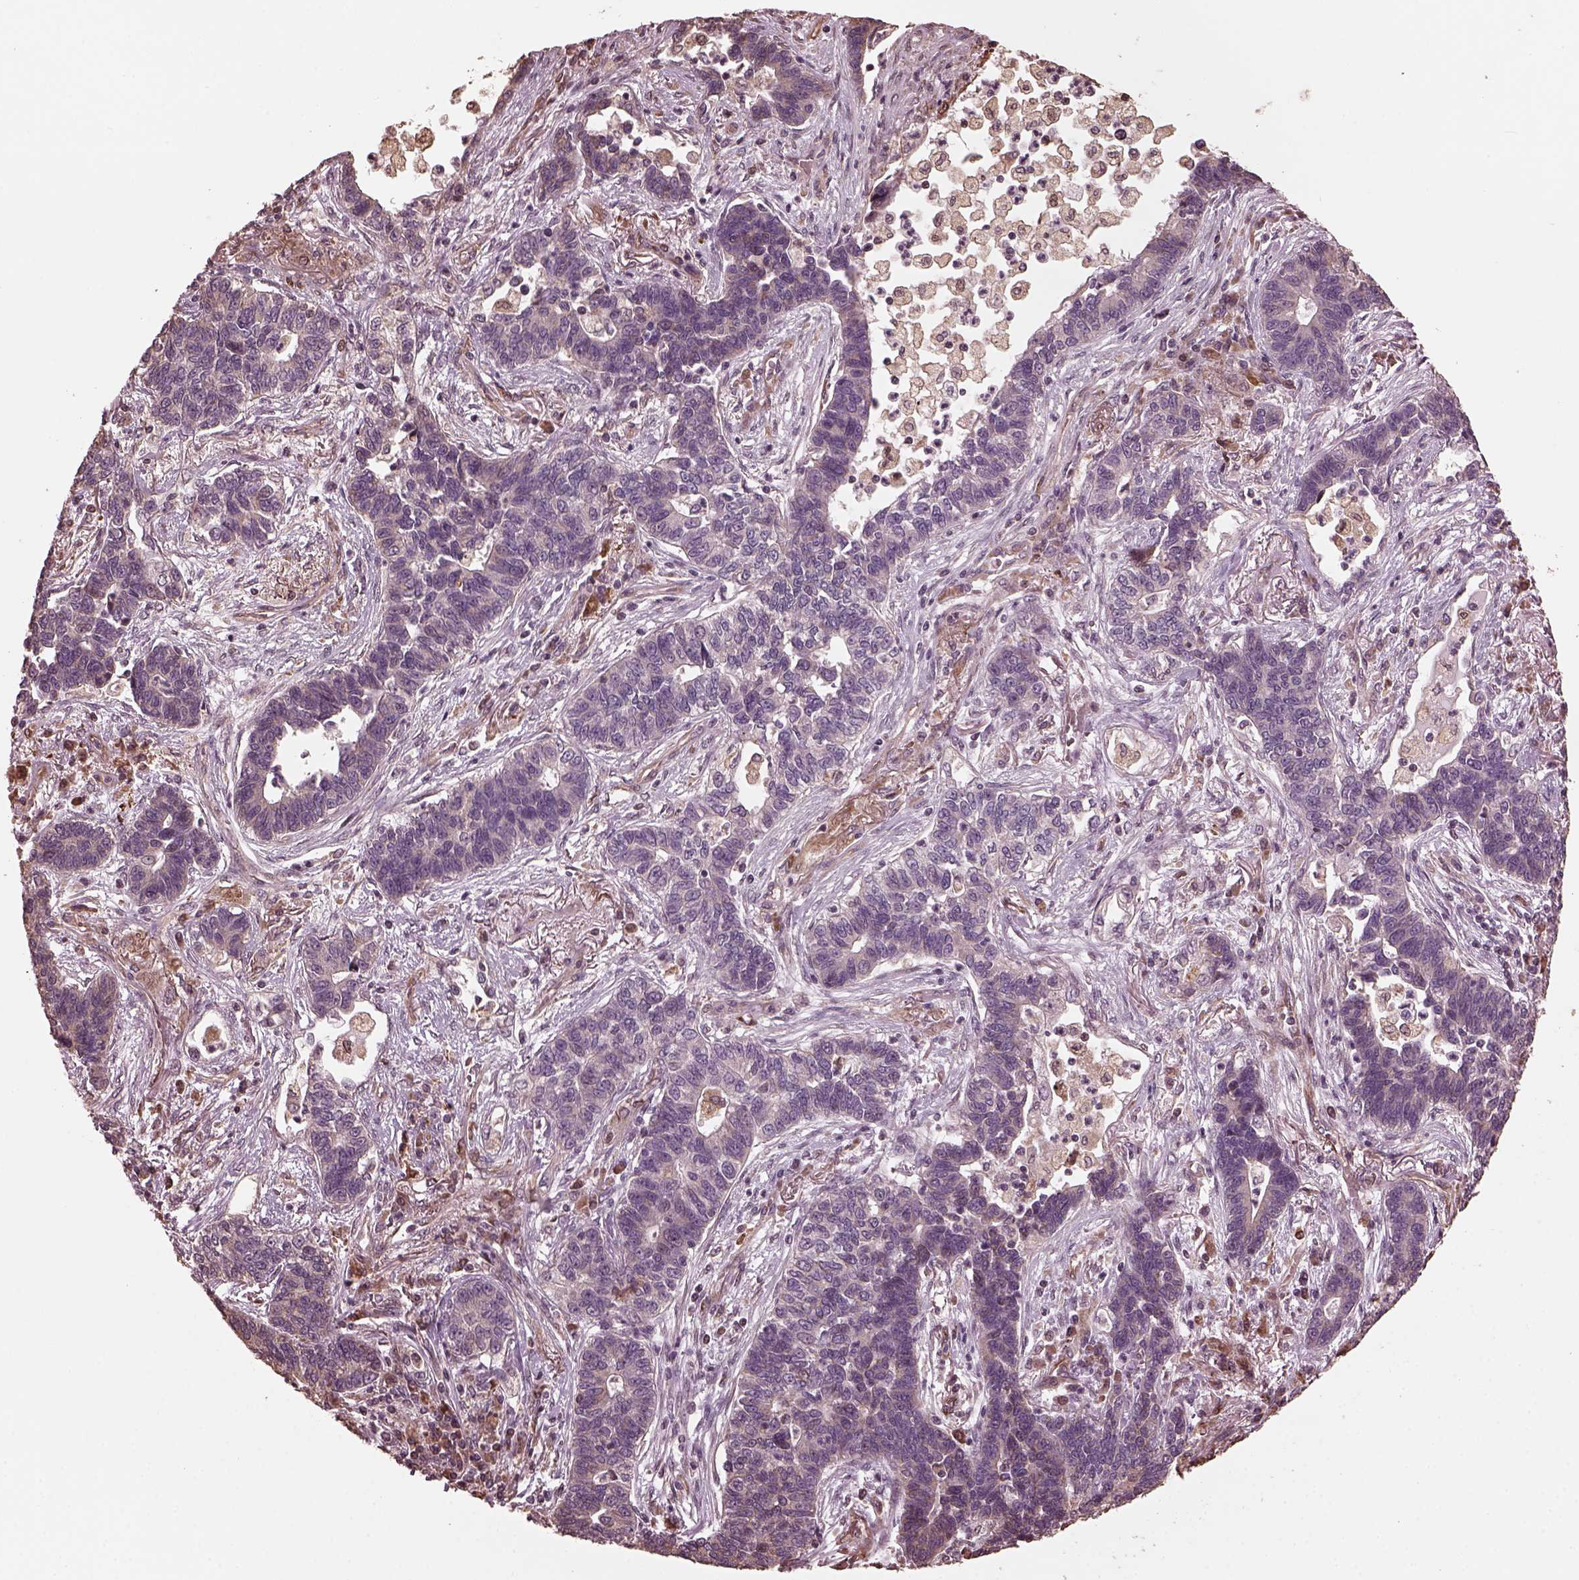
{"staining": {"intensity": "negative", "quantity": "none", "location": "none"}, "tissue": "lung cancer", "cell_type": "Tumor cells", "image_type": "cancer", "snomed": [{"axis": "morphology", "description": "Adenocarcinoma, NOS"}, {"axis": "topography", "description": "Lung"}], "caption": "Immunohistochemical staining of lung adenocarcinoma demonstrates no significant expression in tumor cells. (IHC, brightfield microscopy, high magnification).", "gene": "GTPBP1", "patient": {"sex": "female", "age": 57}}